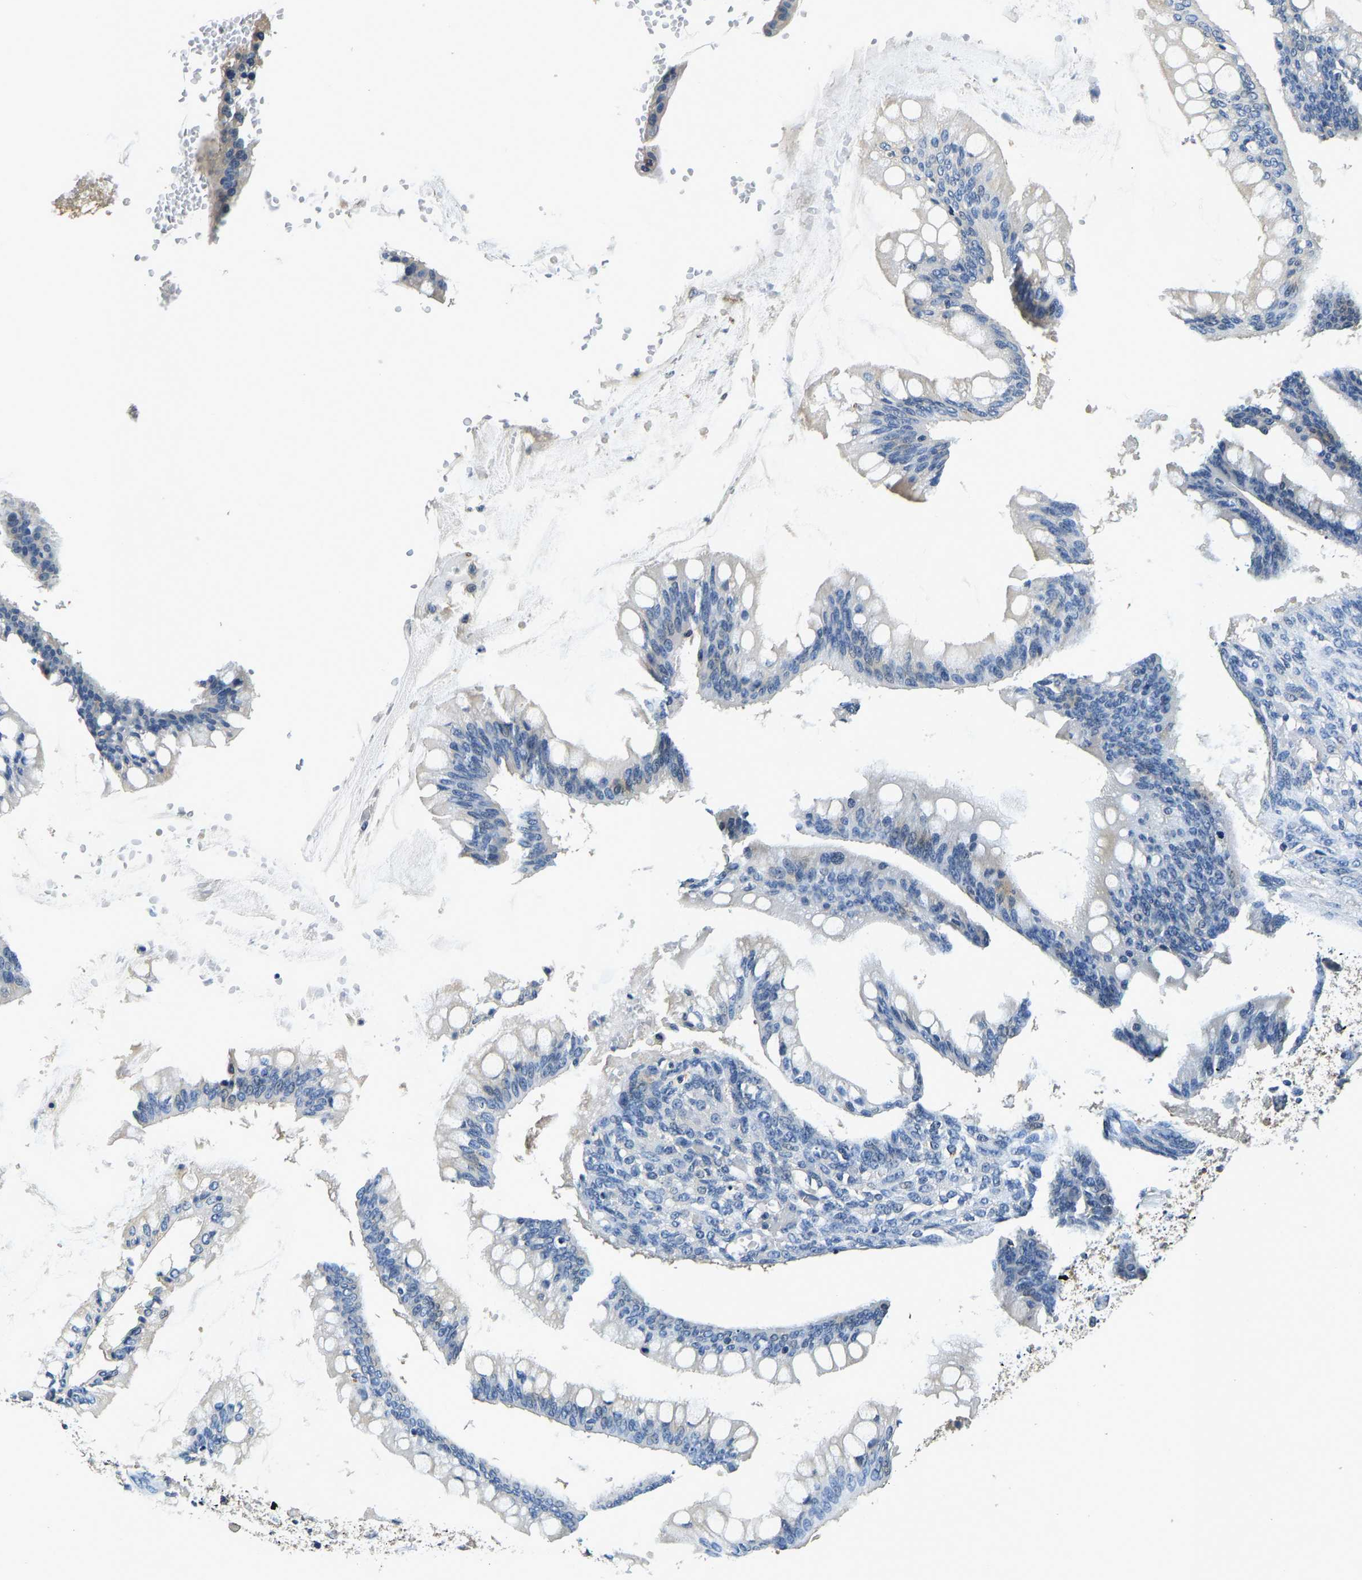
{"staining": {"intensity": "negative", "quantity": "none", "location": "none"}, "tissue": "ovarian cancer", "cell_type": "Tumor cells", "image_type": "cancer", "snomed": [{"axis": "morphology", "description": "Cystadenocarcinoma, mucinous, NOS"}, {"axis": "topography", "description": "Ovary"}], "caption": "Immunohistochemistry of mucinous cystadenocarcinoma (ovarian) displays no positivity in tumor cells.", "gene": "RESF1", "patient": {"sex": "female", "age": 73}}